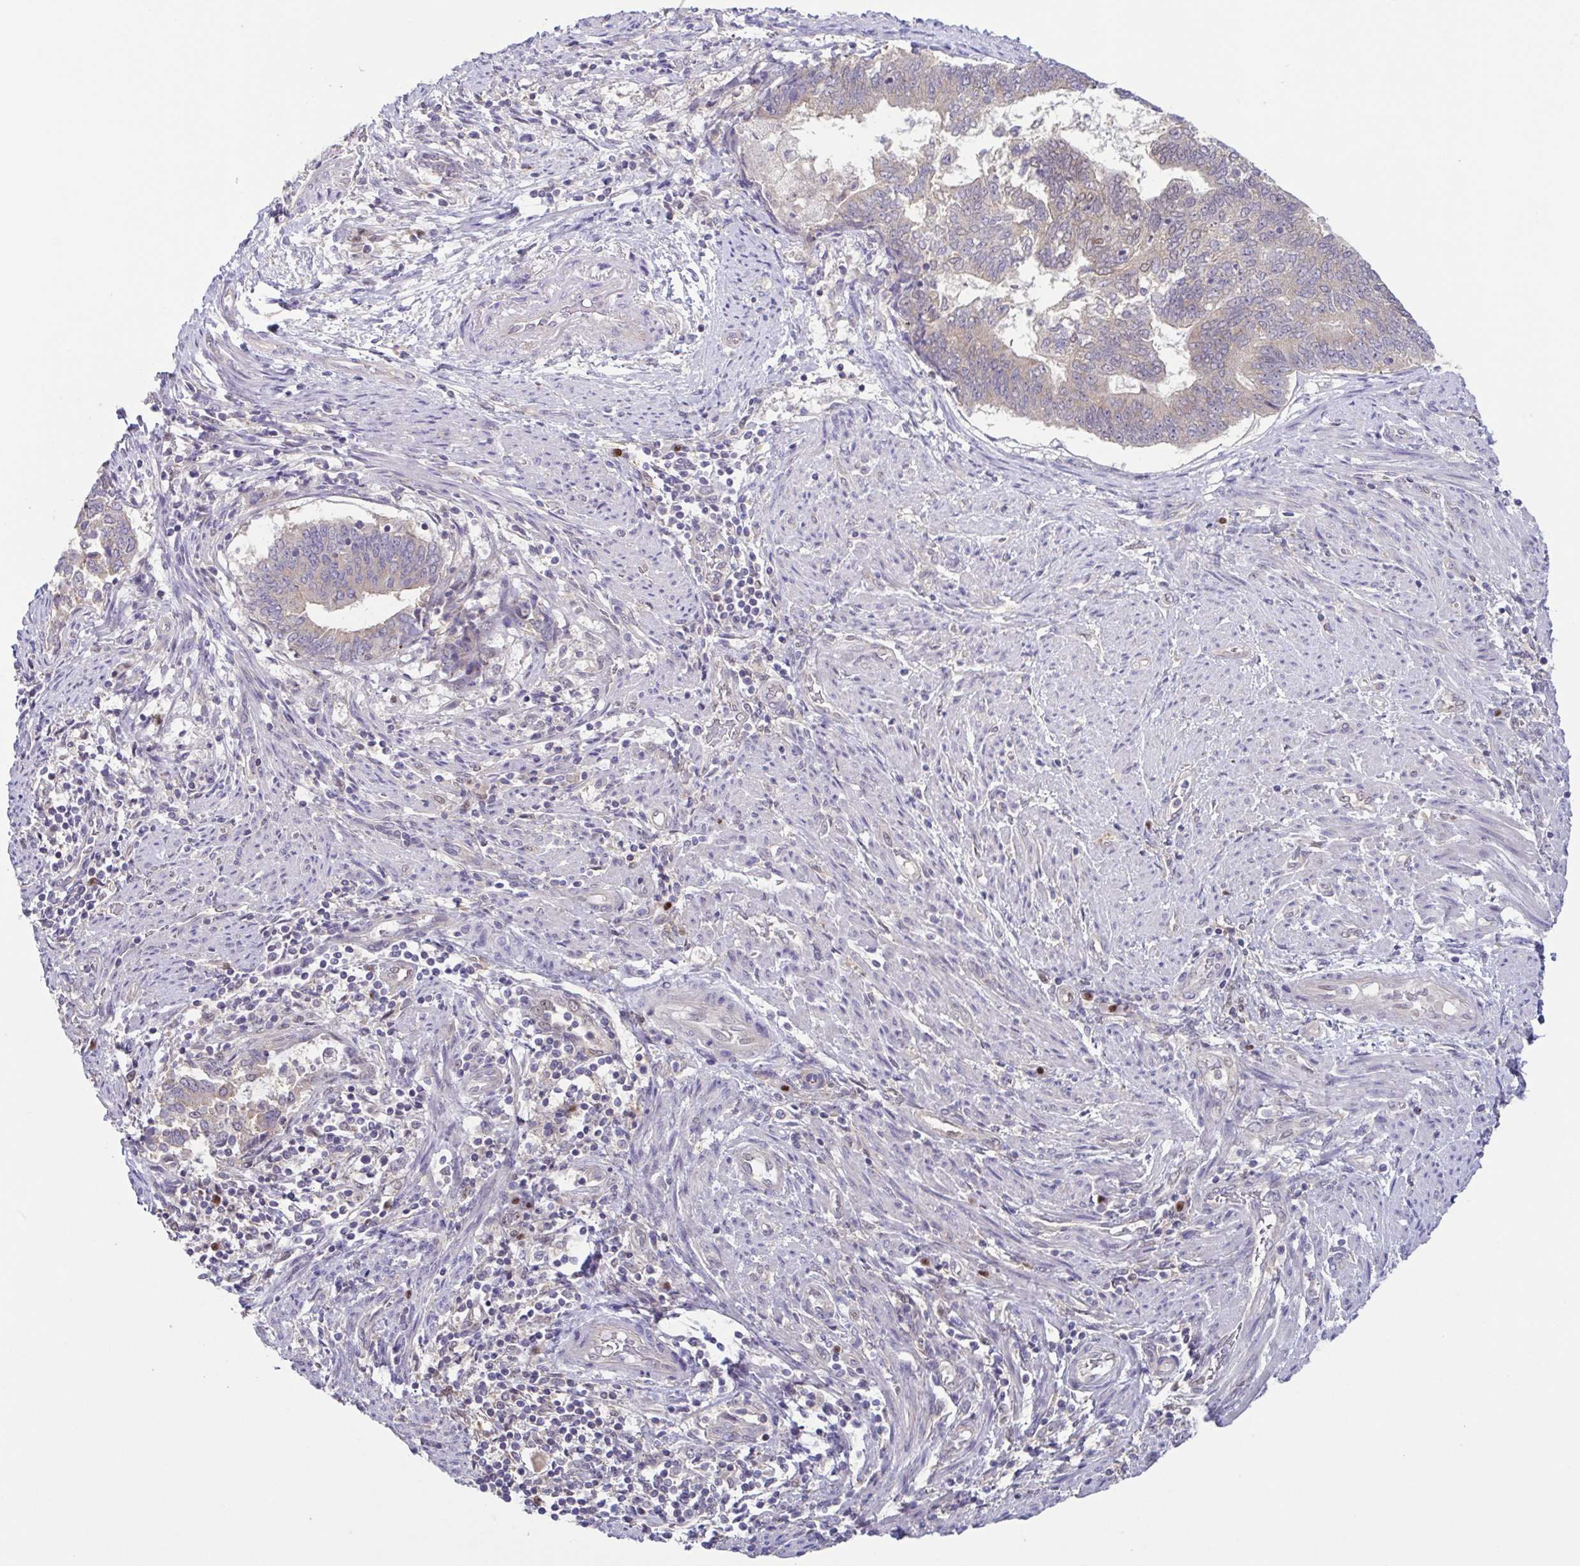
{"staining": {"intensity": "negative", "quantity": "none", "location": "none"}, "tissue": "endometrial cancer", "cell_type": "Tumor cells", "image_type": "cancer", "snomed": [{"axis": "morphology", "description": "Adenocarcinoma, NOS"}, {"axis": "topography", "description": "Endometrium"}], "caption": "This is an IHC photomicrograph of endometrial cancer (adenocarcinoma). There is no staining in tumor cells.", "gene": "UBE2Q1", "patient": {"sex": "female", "age": 65}}